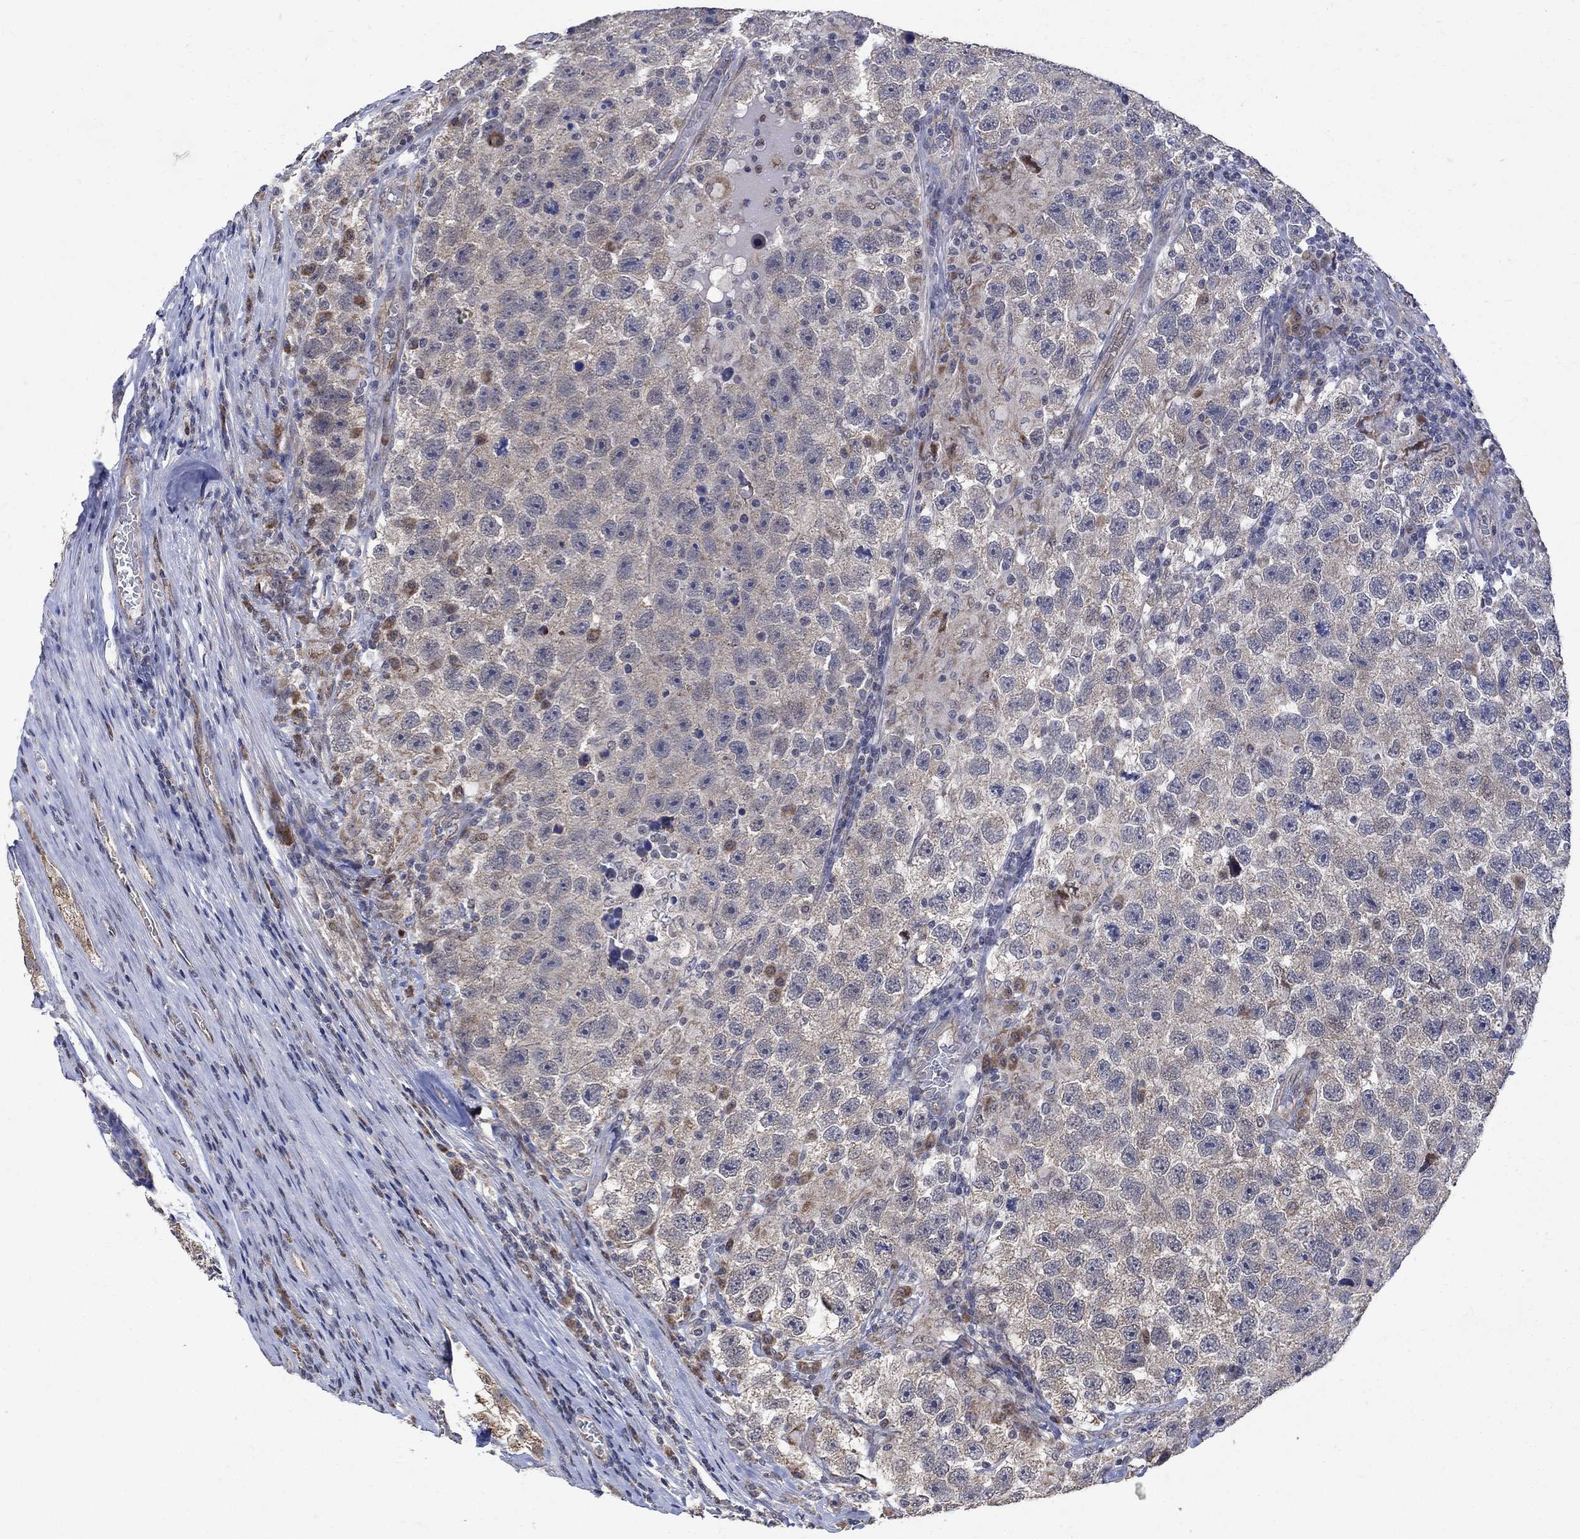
{"staining": {"intensity": "negative", "quantity": "none", "location": "none"}, "tissue": "testis cancer", "cell_type": "Tumor cells", "image_type": "cancer", "snomed": [{"axis": "morphology", "description": "Seminoma, NOS"}, {"axis": "topography", "description": "Testis"}], "caption": "Testis seminoma stained for a protein using immunohistochemistry (IHC) displays no staining tumor cells.", "gene": "ANKRA2", "patient": {"sex": "male", "age": 26}}